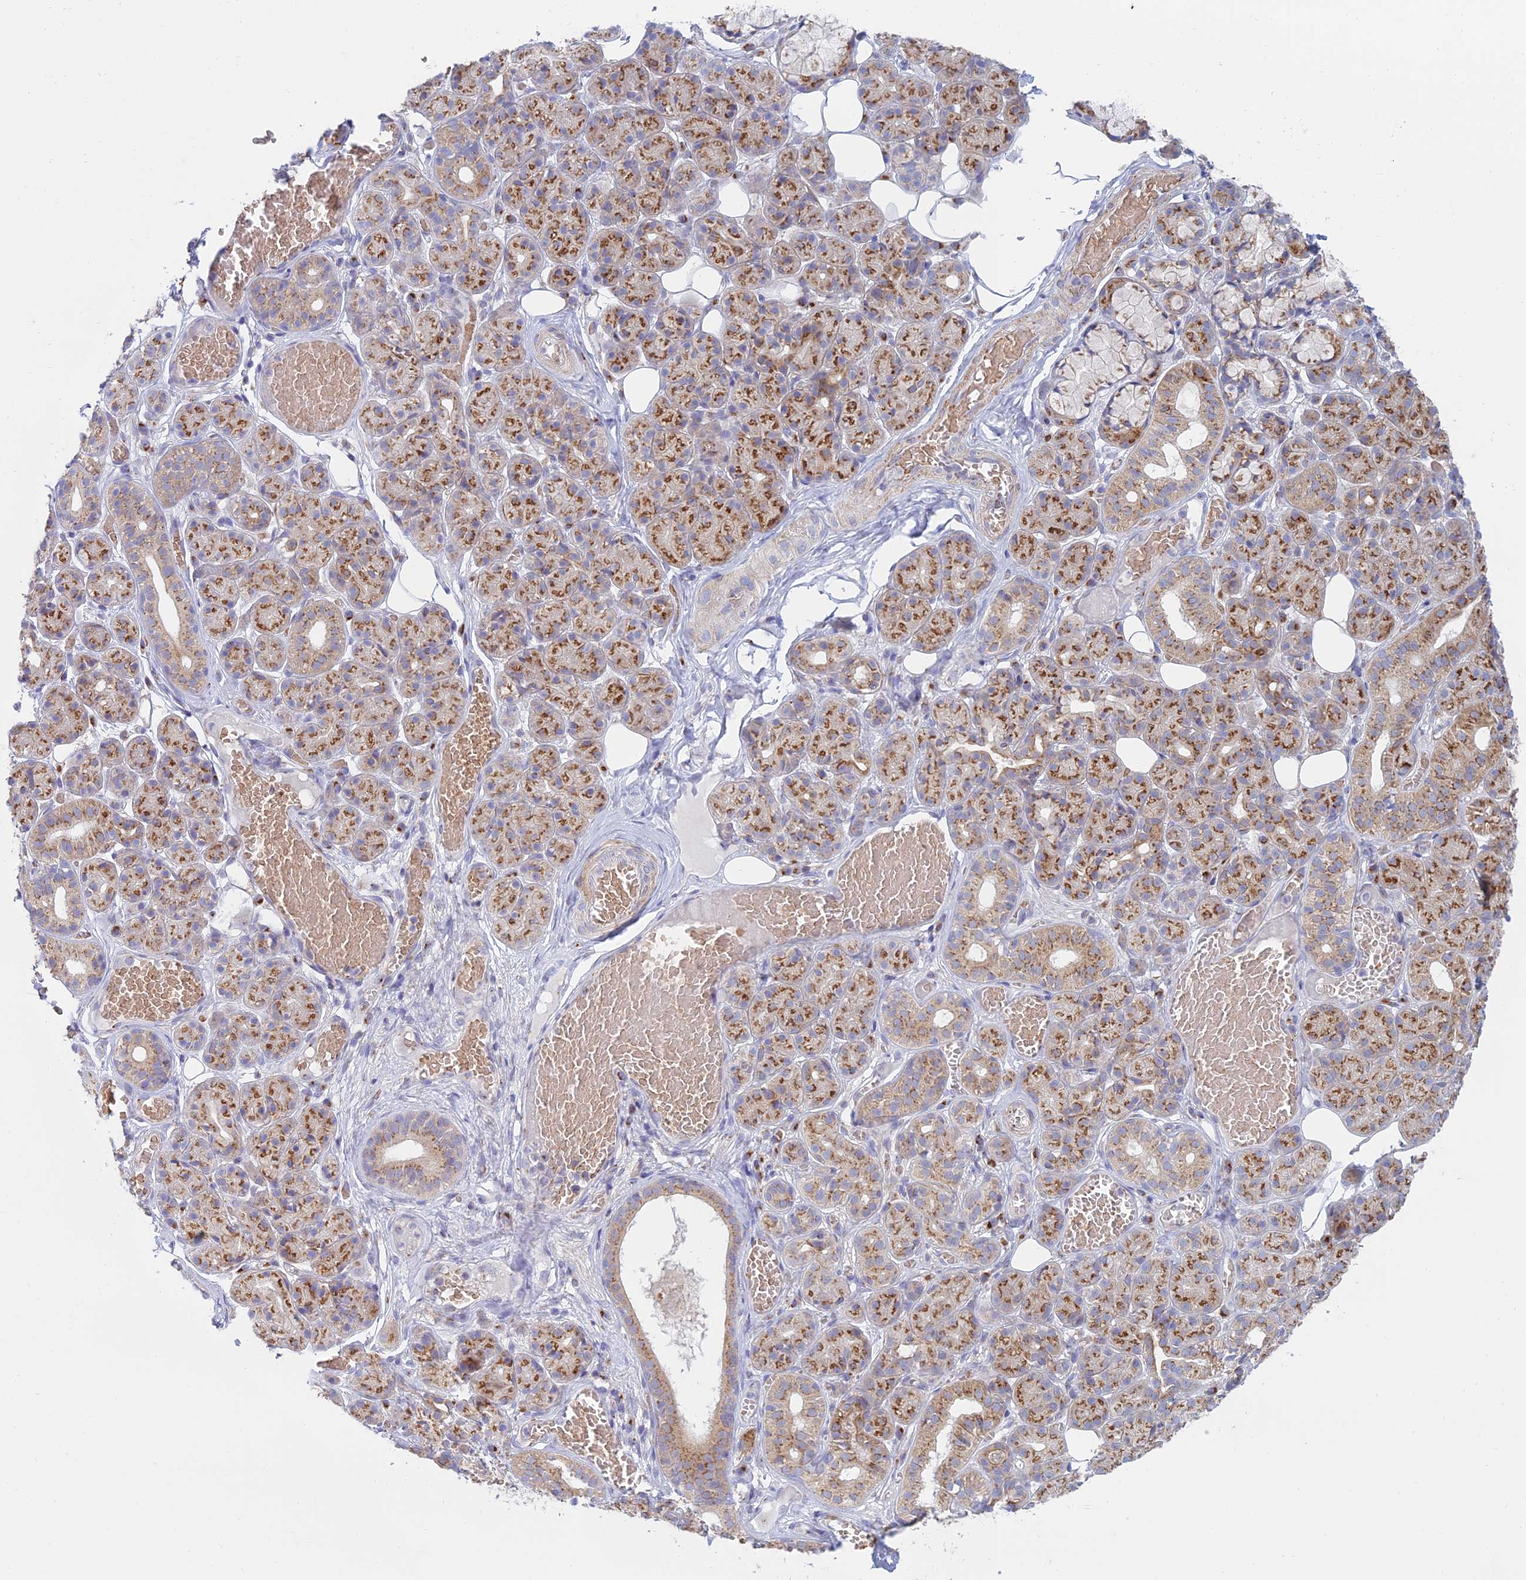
{"staining": {"intensity": "moderate", "quantity": ">75%", "location": "cytoplasmic/membranous"}, "tissue": "salivary gland", "cell_type": "Glandular cells", "image_type": "normal", "snomed": [{"axis": "morphology", "description": "Normal tissue, NOS"}, {"axis": "topography", "description": "Salivary gland"}], "caption": "The image shows immunohistochemical staining of normal salivary gland. There is moderate cytoplasmic/membranous staining is appreciated in approximately >75% of glandular cells.", "gene": "ENSG00000267561", "patient": {"sex": "male", "age": 63}}